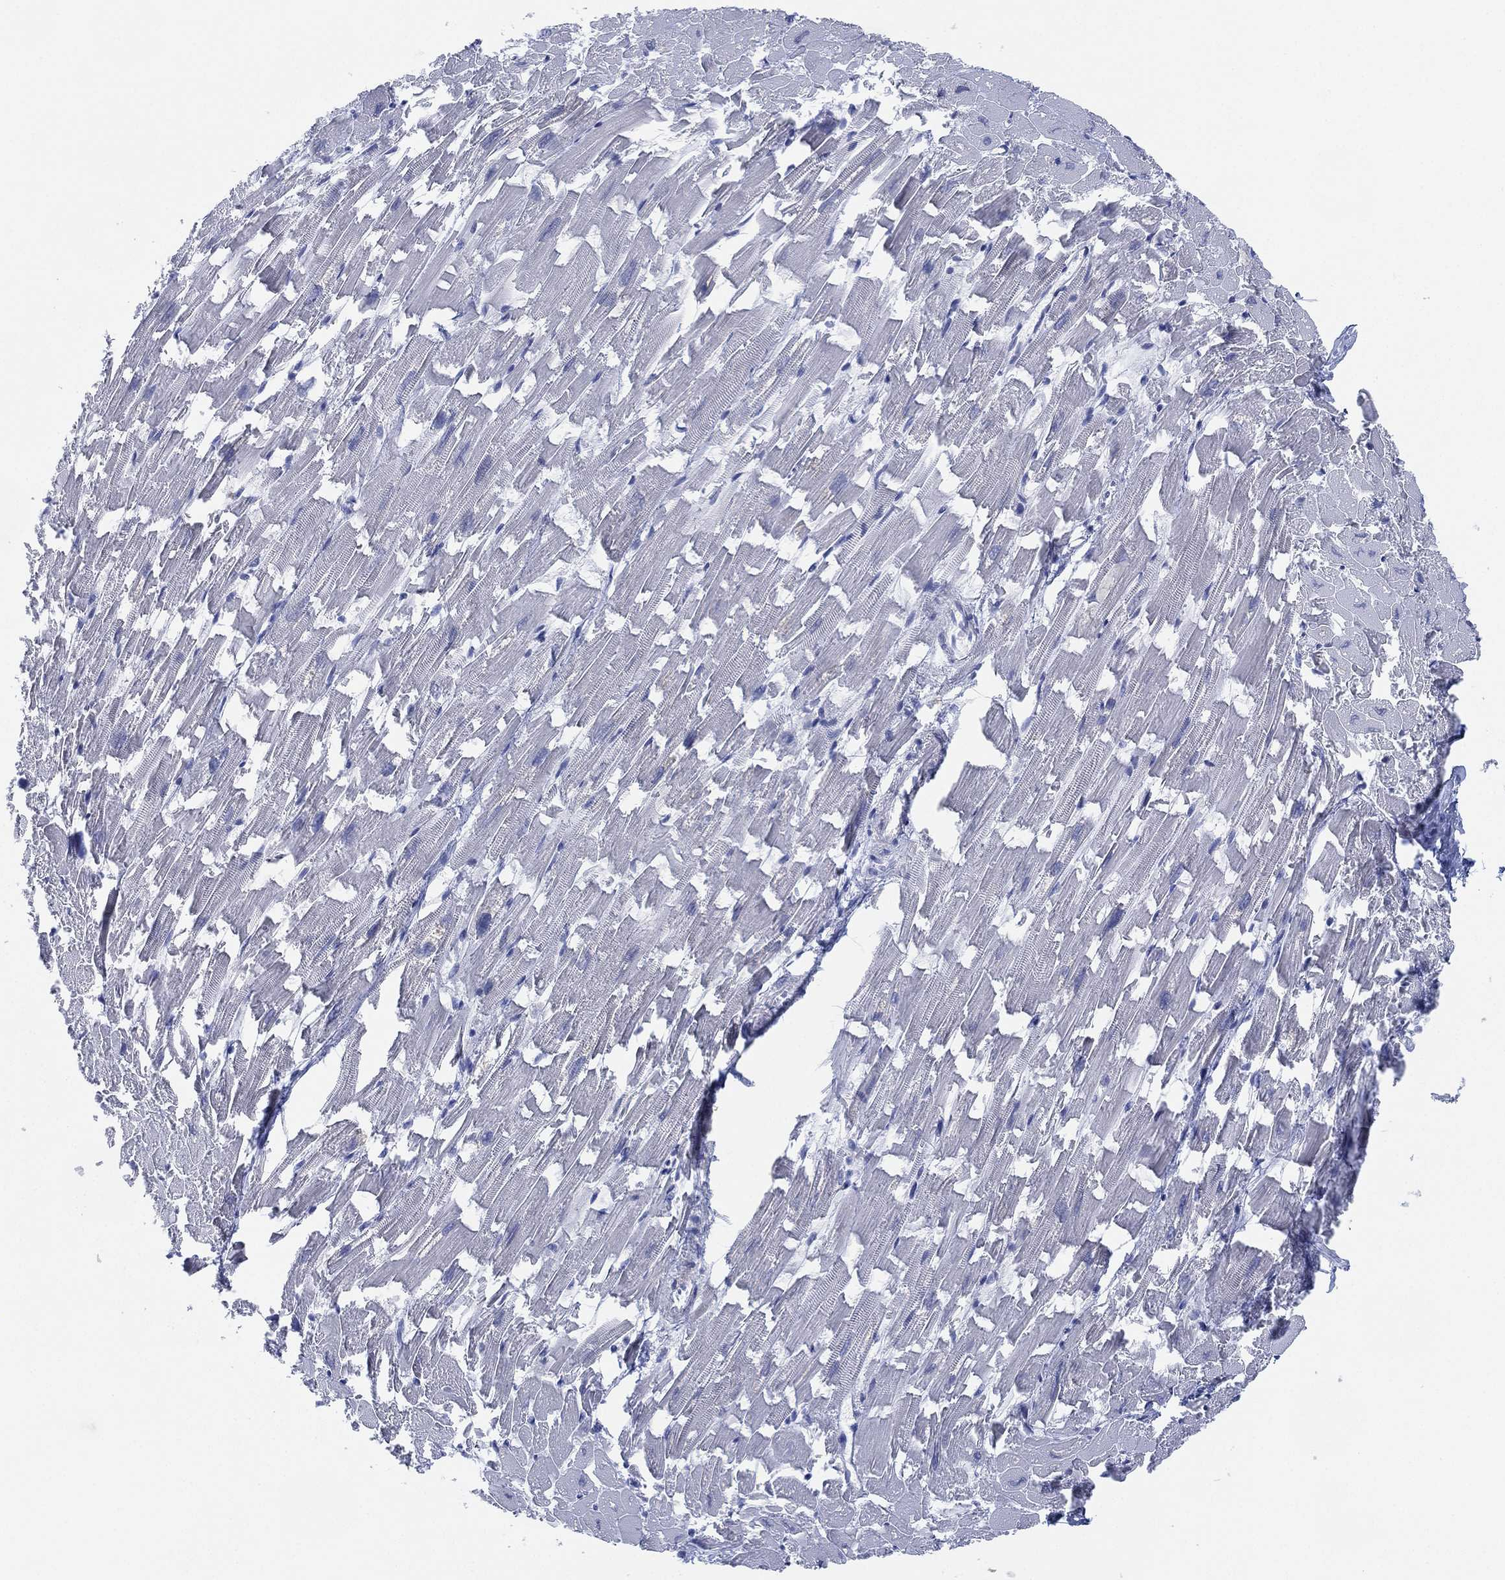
{"staining": {"intensity": "weak", "quantity": "25%-75%", "location": "cytoplasmic/membranous"}, "tissue": "heart muscle", "cell_type": "Cardiomyocytes", "image_type": "normal", "snomed": [{"axis": "morphology", "description": "Normal tissue, NOS"}, {"axis": "topography", "description": "Heart"}], "caption": "Immunohistochemical staining of unremarkable human heart muscle exhibits weak cytoplasmic/membranous protein staining in about 25%-75% of cardiomyocytes. Using DAB (brown) and hematoxylin (blue) stains, captured at high magnification using brightfield microscopy.", "gene": "ADAD2", "patient": {"sex": "female", "age": 64}}